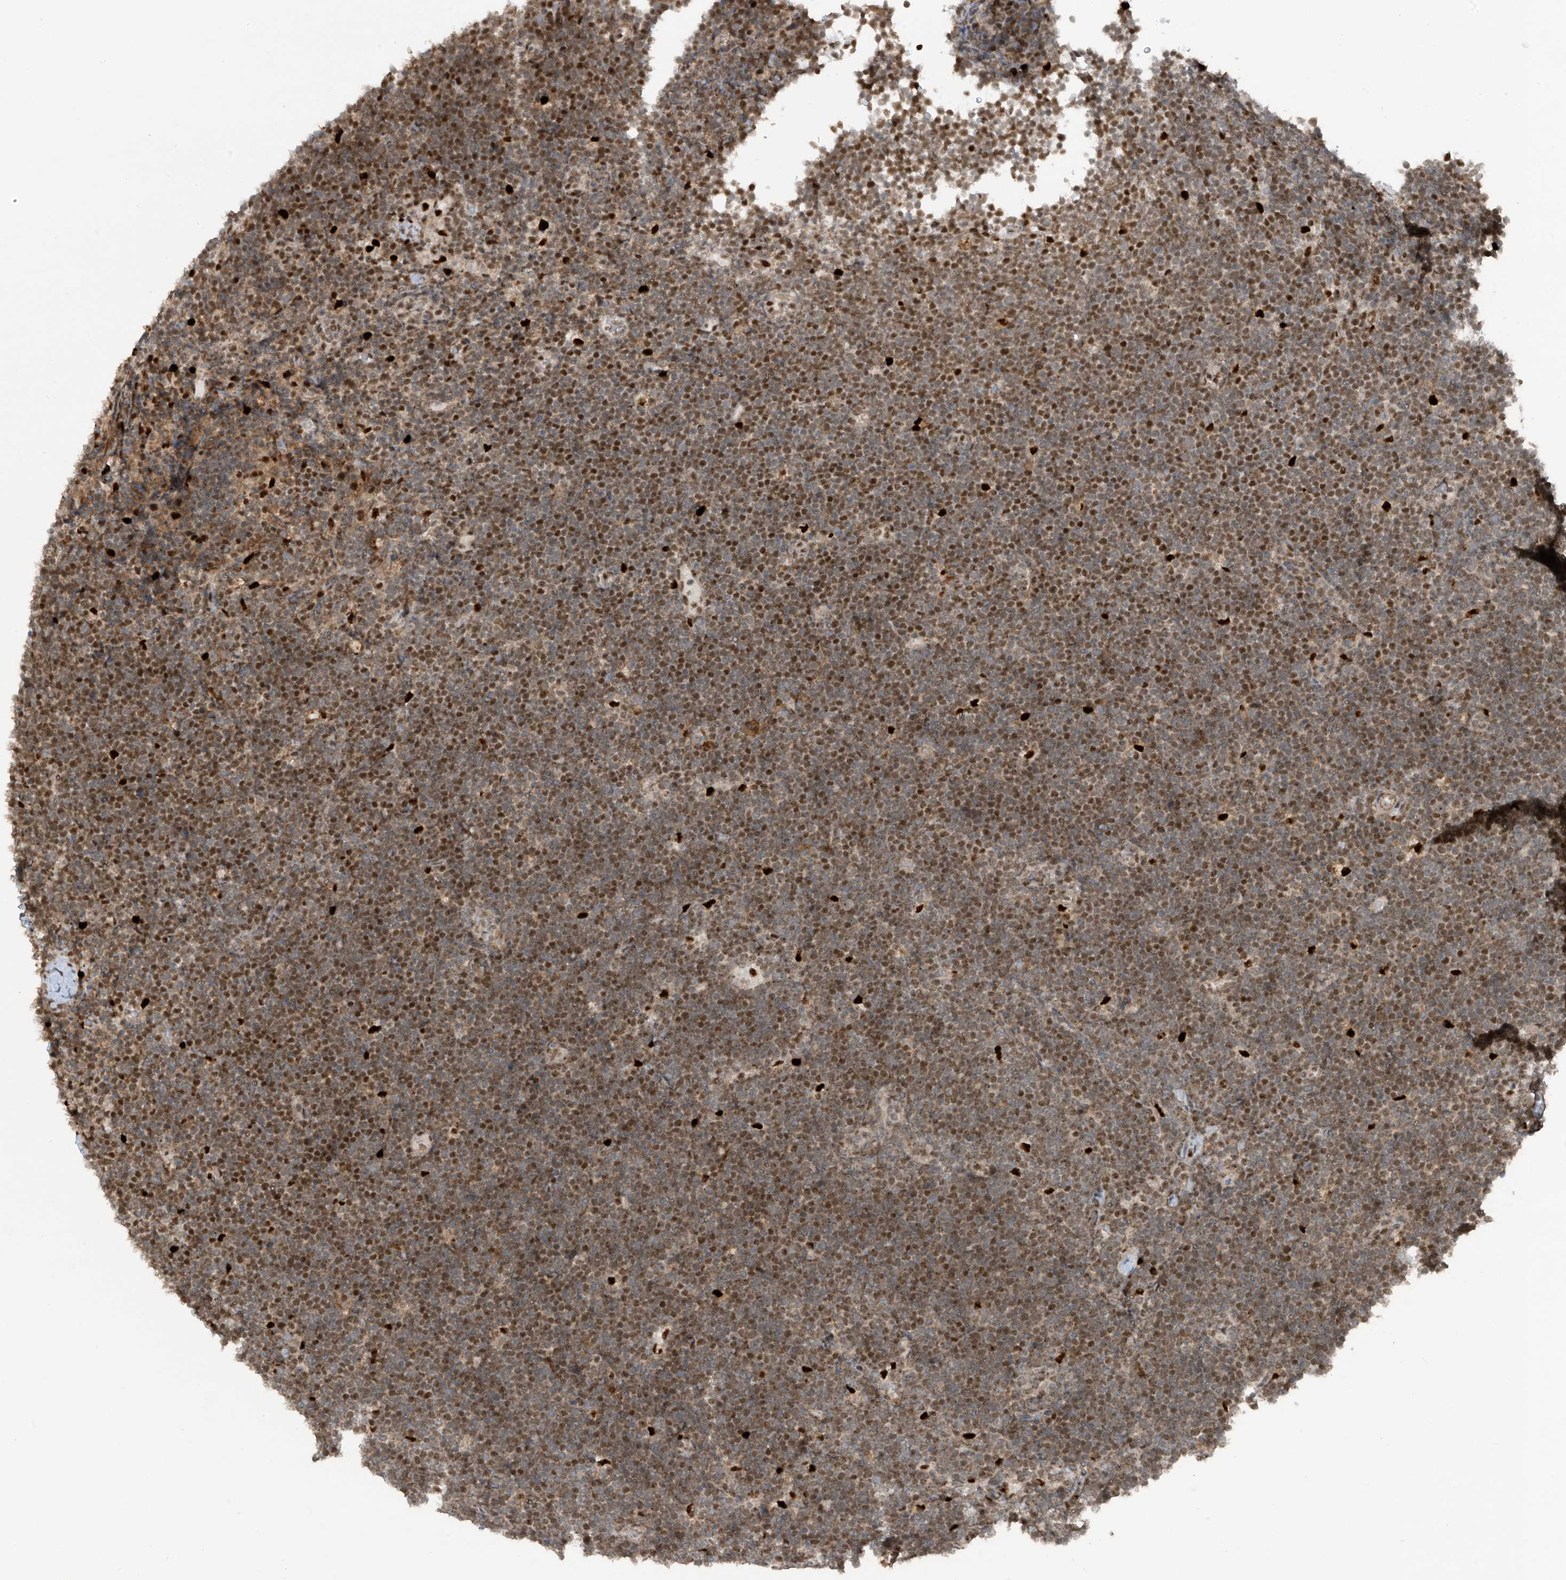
{"staining": {"intensity": "moderate", "quantity": "25%-75%", "location": "nuclear"}, "tissue": "lymphoma", "cell_type": "Tumor cells", "image_type": "cancer", "snomed": [{"axis": "morphology", "description": "Malignant lymphoma, non-Hodgkin's type, High grade"}, {"axis": "topography", "description": "Lymph node"}], "caption": "This is an image of immunohistochemistry staining of malignant lymphoma, non-Hodgkin's type (high-grade), which shows moderate expression in the nuclear of tumor cells.", "gene": "REPIN1", "patient": {"sex": "male", "age": 13}}